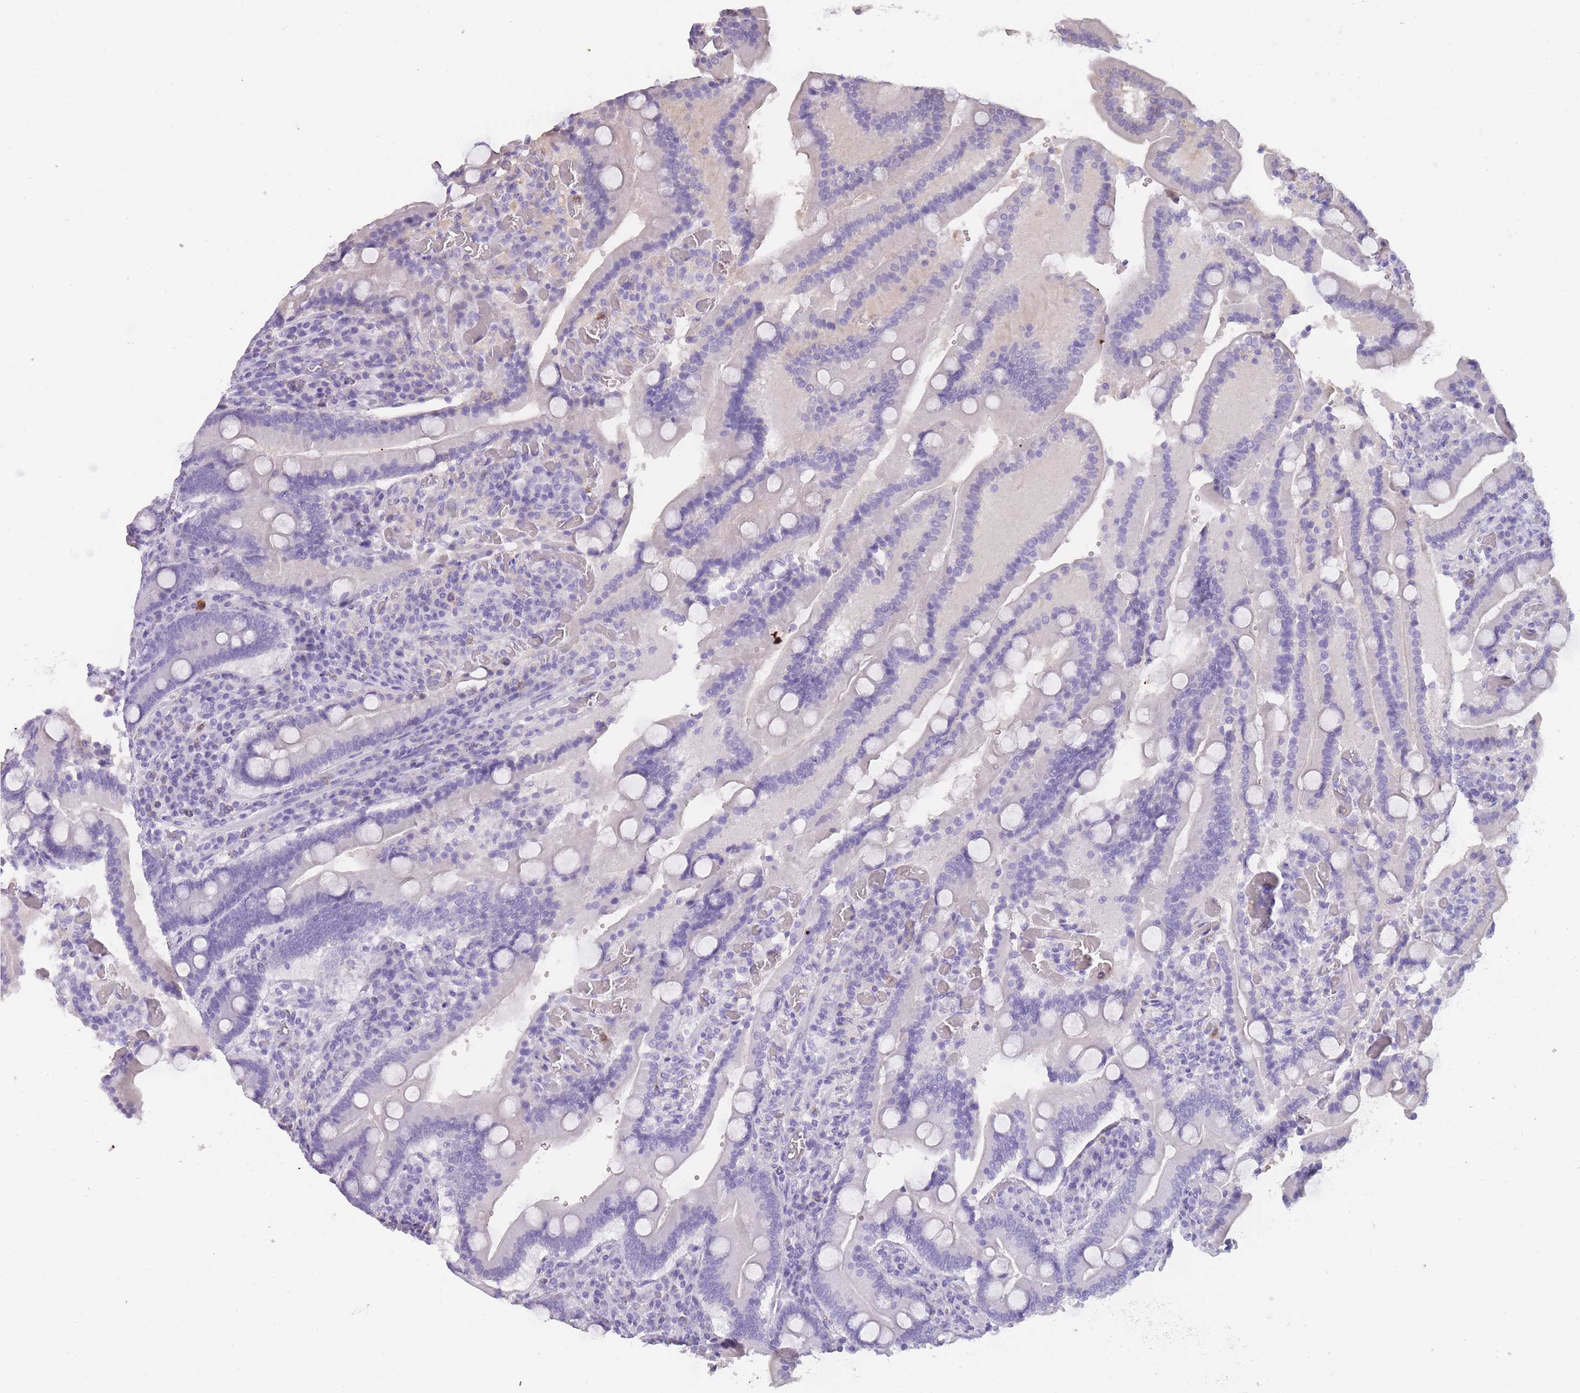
{"staining": {"intensity": "negative", "quantity": "none", "location": "none"}, "tissue": "duodenum", "cell_type": "Glandular cells", "image_type": "normal", "snomed": [{"axis": "morphology", "description": "Normal tissue, NOS"}, {"axis": "topography", "description": "Duodenum"}], "caption": "IHC photomicrograph of unremarkable human duodenum stained for a protein (brown), which shows no expression in glandular cells.", "gene": "CR1L", "patient": {"sex": "female", "age": 62}}